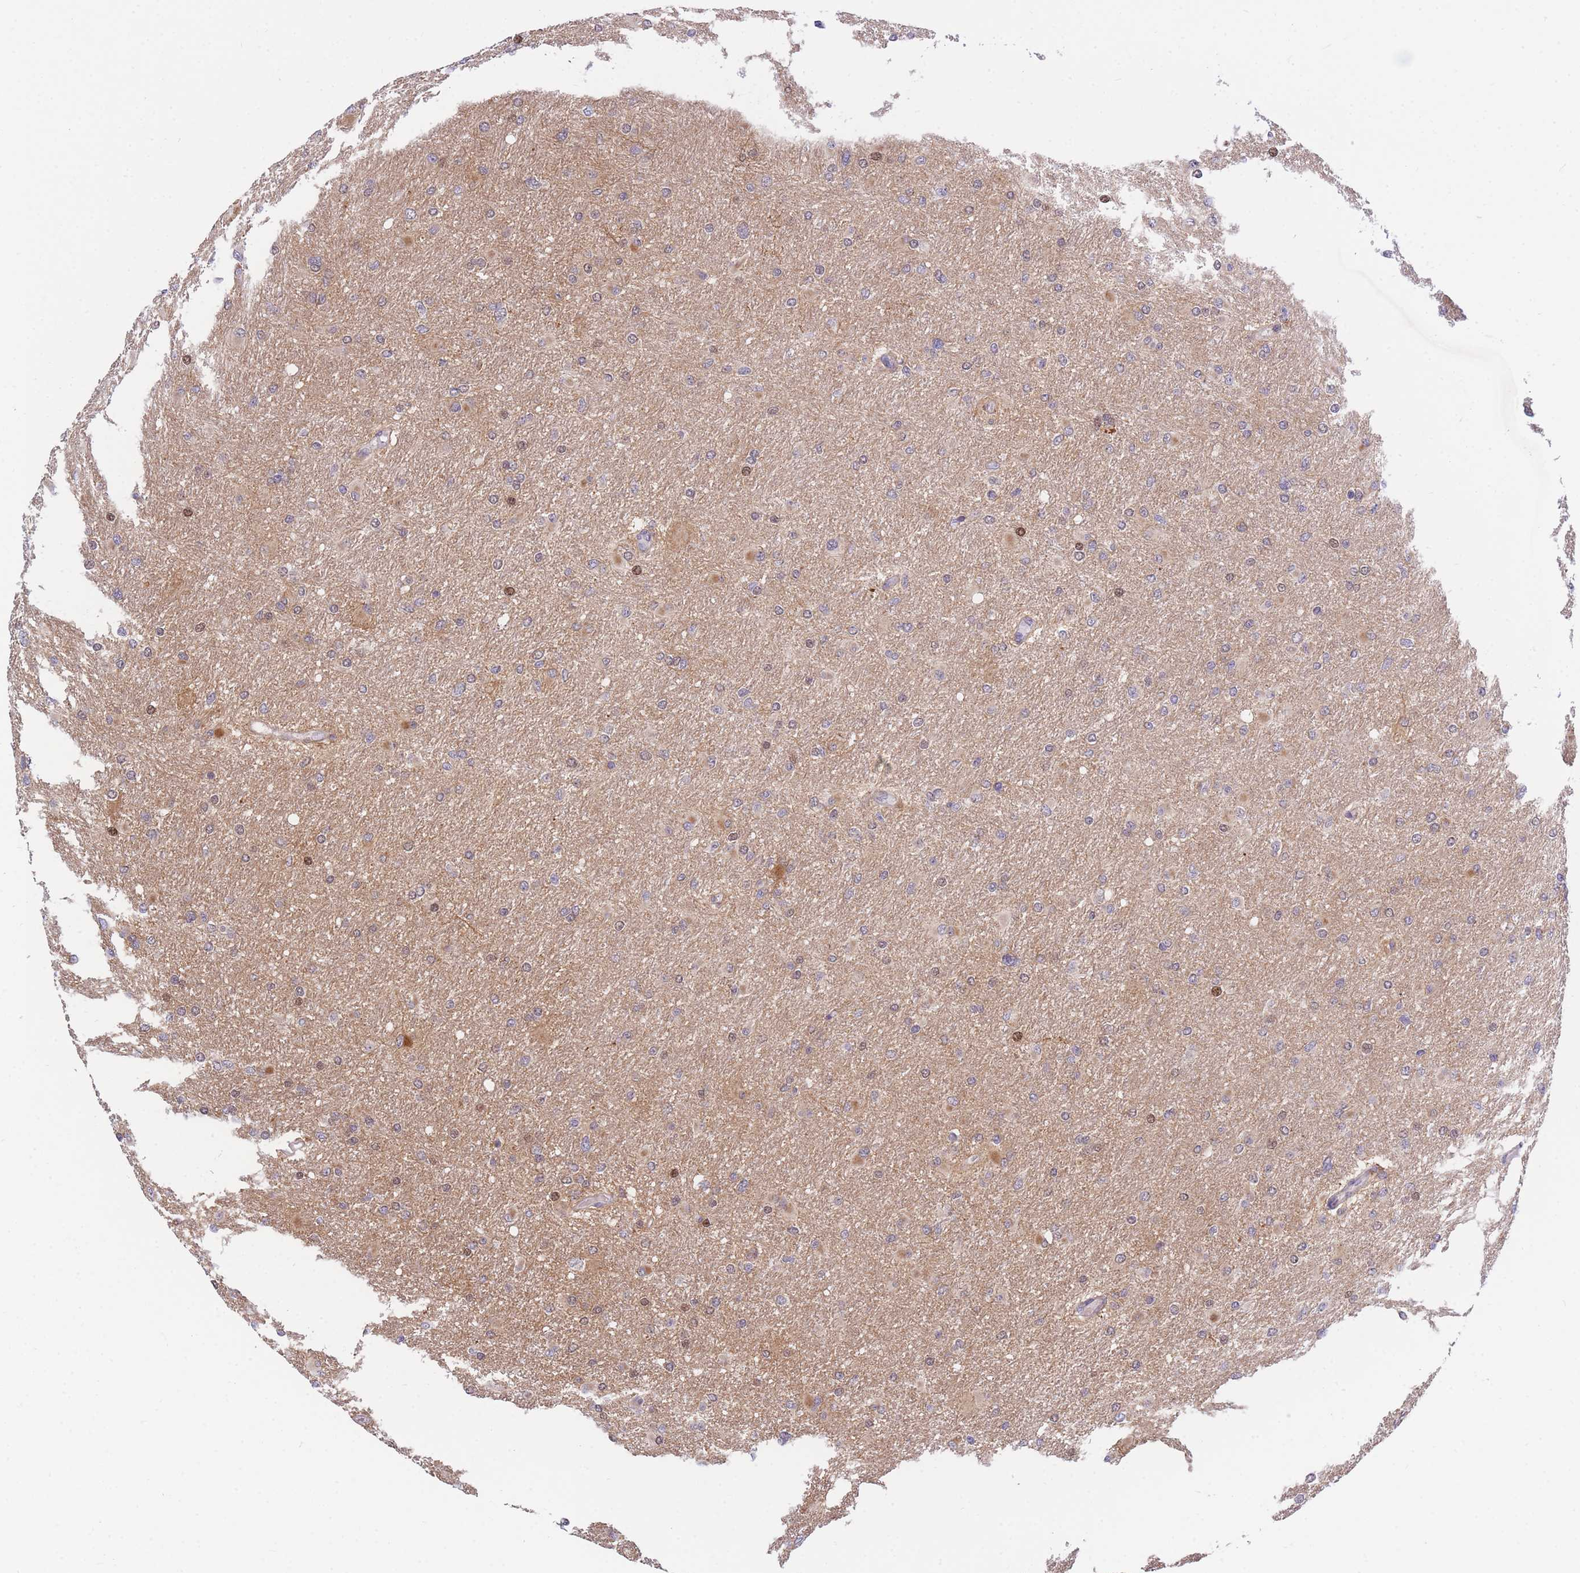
{"staining": {"intensity": "moderate", "quantity": "<25%", "location": "nuclear"}, "tissue": "glioma", "cell_type": "Tumor cells", "image_type": "cancer", "snomed": [{"axis": "morphology", "description": "Glioma, malignant, High grade"}, {"axis": "topography", "description": "Cerebral cortex"}], "caption": "Protein analysis of glioma tissue exhibits moderate nuclear expression in approximately <25% of tumor cells.", "gene": "CRACD", "patient": {"sex": "female", "age": 36}}